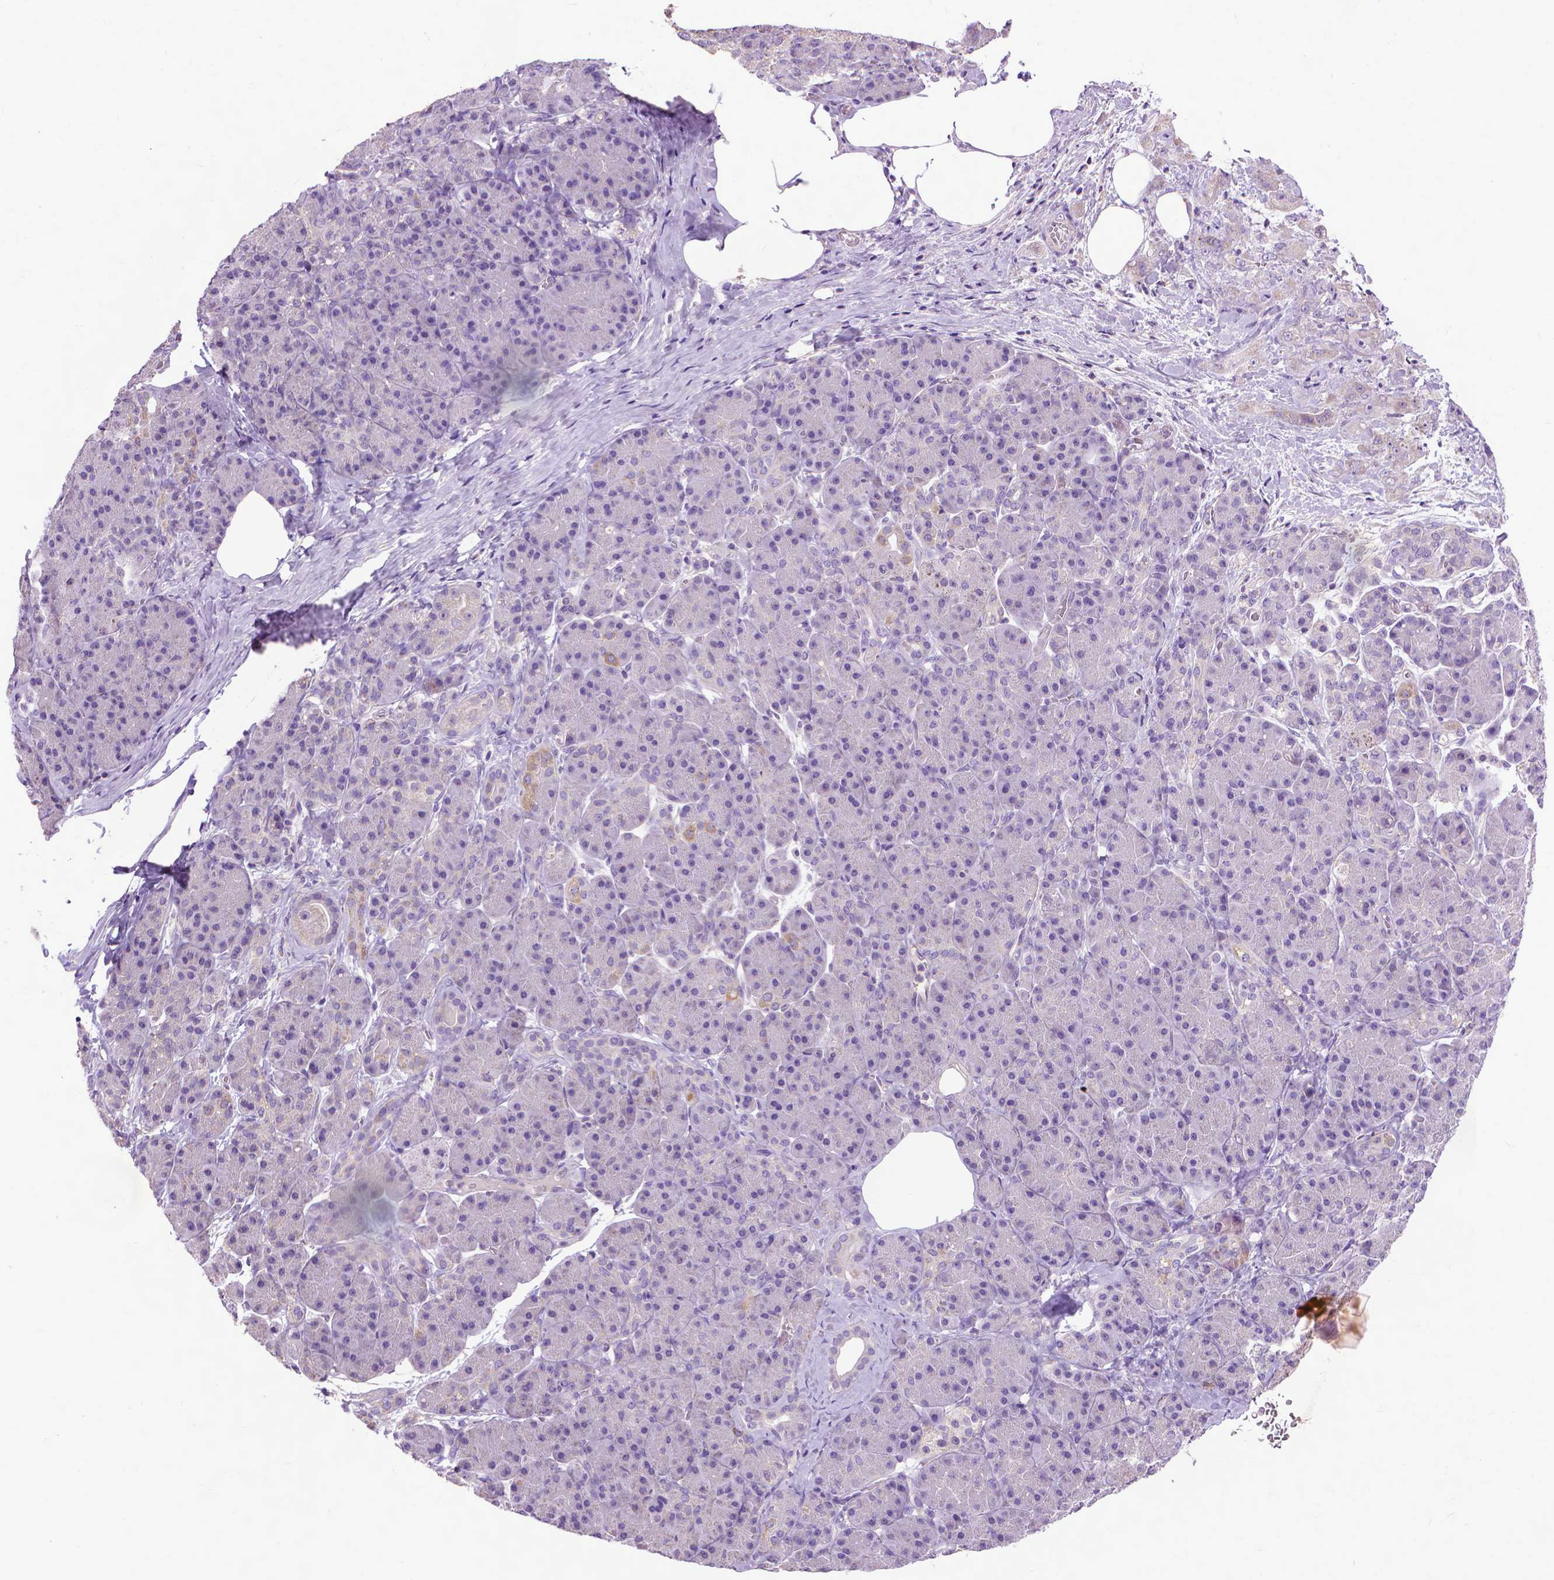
{"staining": {"intensity": "moderate", "quantity": "<25%", "location": "cytoplasmic/membranous"}, "tissue": "pancreas", "cell_type": "Exocrine glandular cells", "image_type": "normal", "snomed": [{"axis": "morphology", "description": "Normal tissue, NOS"}, {"axis": "topography", "description": "Pancreas"}], "caption": "Protein staining demonstrates moderate cytoplasmic/membranous staining in approximately <25% of exocrine glandular cells in benign pancreas.", "gene": "SYN1", "patient": {"sex": "male", "age": 57}}